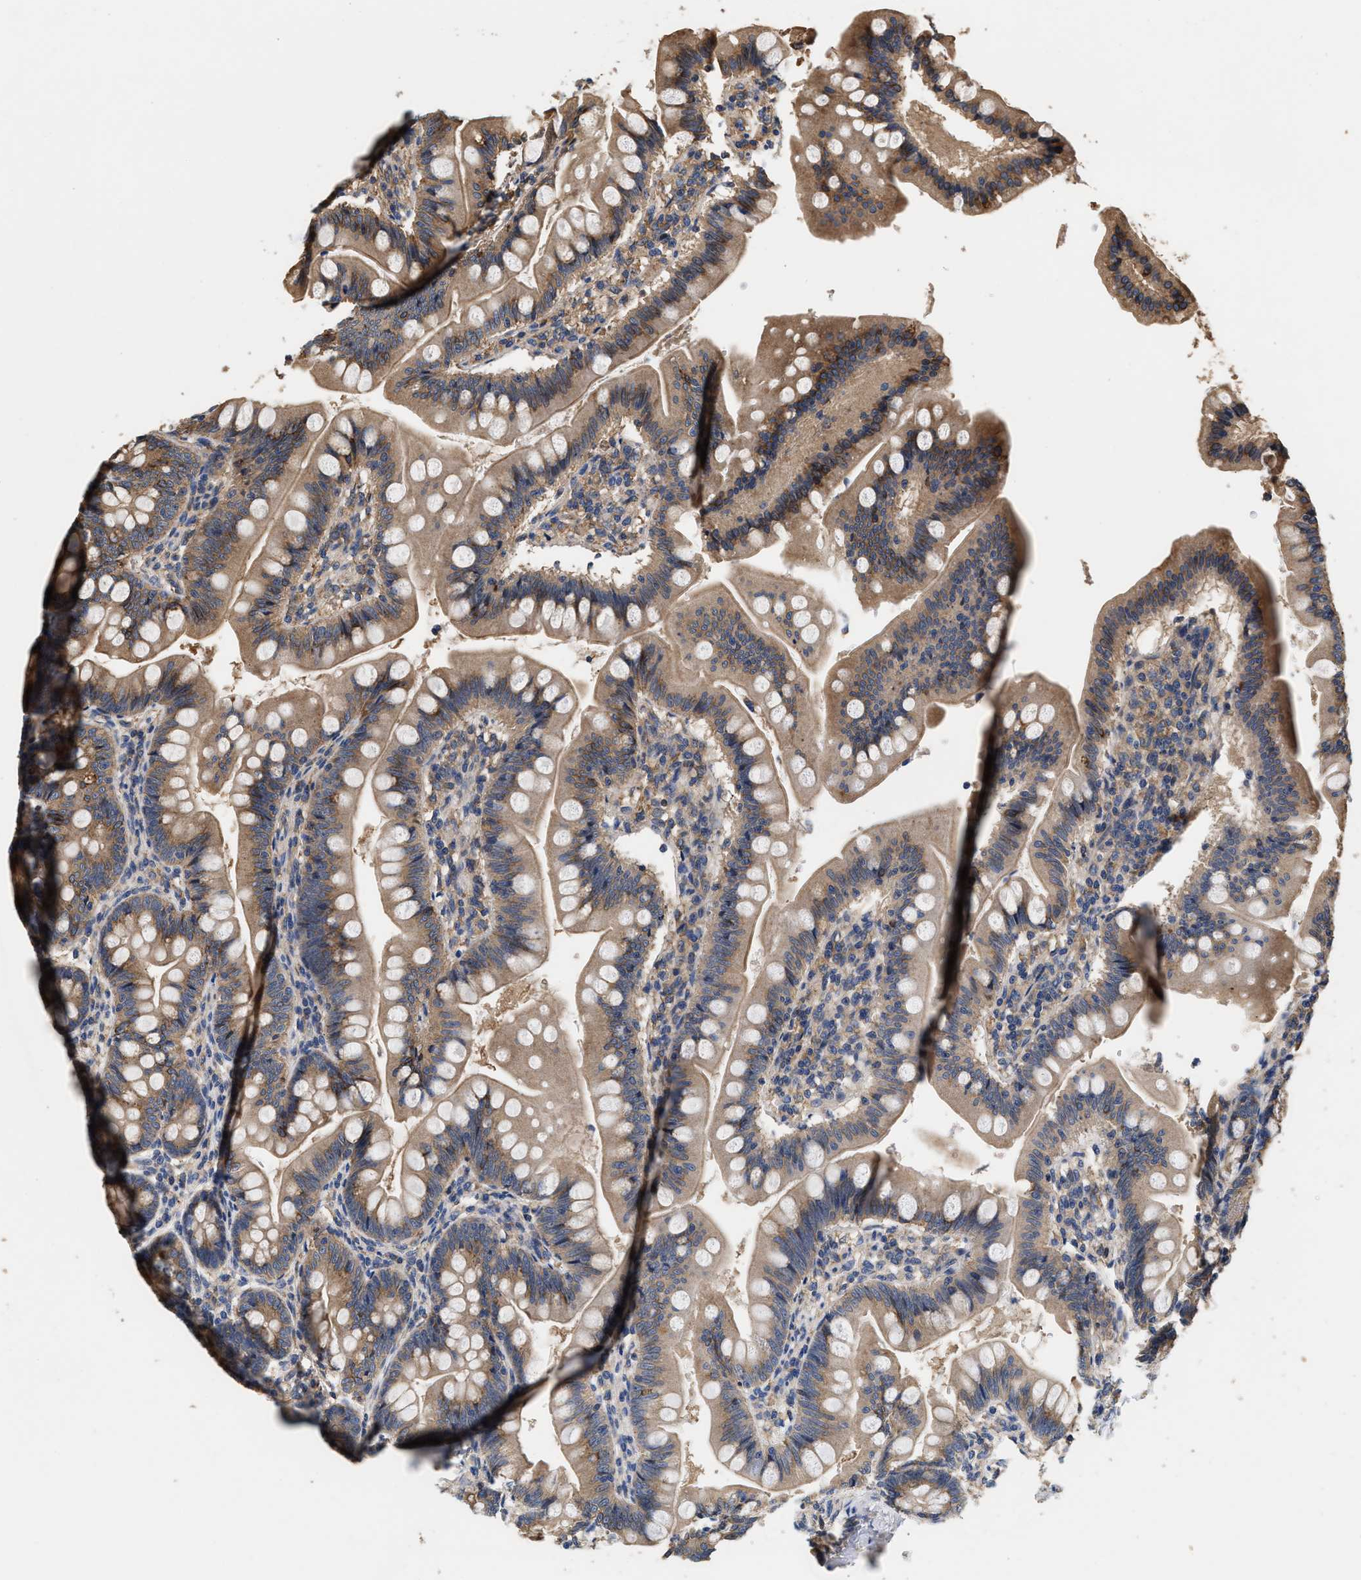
{"staining": {"intensity": "strong", "quantity": ">75%", "location": "cytoplasmic/membranous"}, "tissue": "small intestine", "cell_type": "Glandular cells", "image_type": "normal", "snomed": [{"axis": "morphology", "description": "Normal tissue, NOS"}, {"axis": "topography", "description": "Small intestine"}], "caption": "A high amount of strong cytoplasmic/membranous positivity is seen in about >75% of glandular cells in normal small intestine. The staining was performed using DAB to visualize the protein expression in brown, while the nuclei were stained in blue with hematoxylin (Magnification: 20x).", "gene": "KLB", "patient": {"sex": "male", "age": 7}}